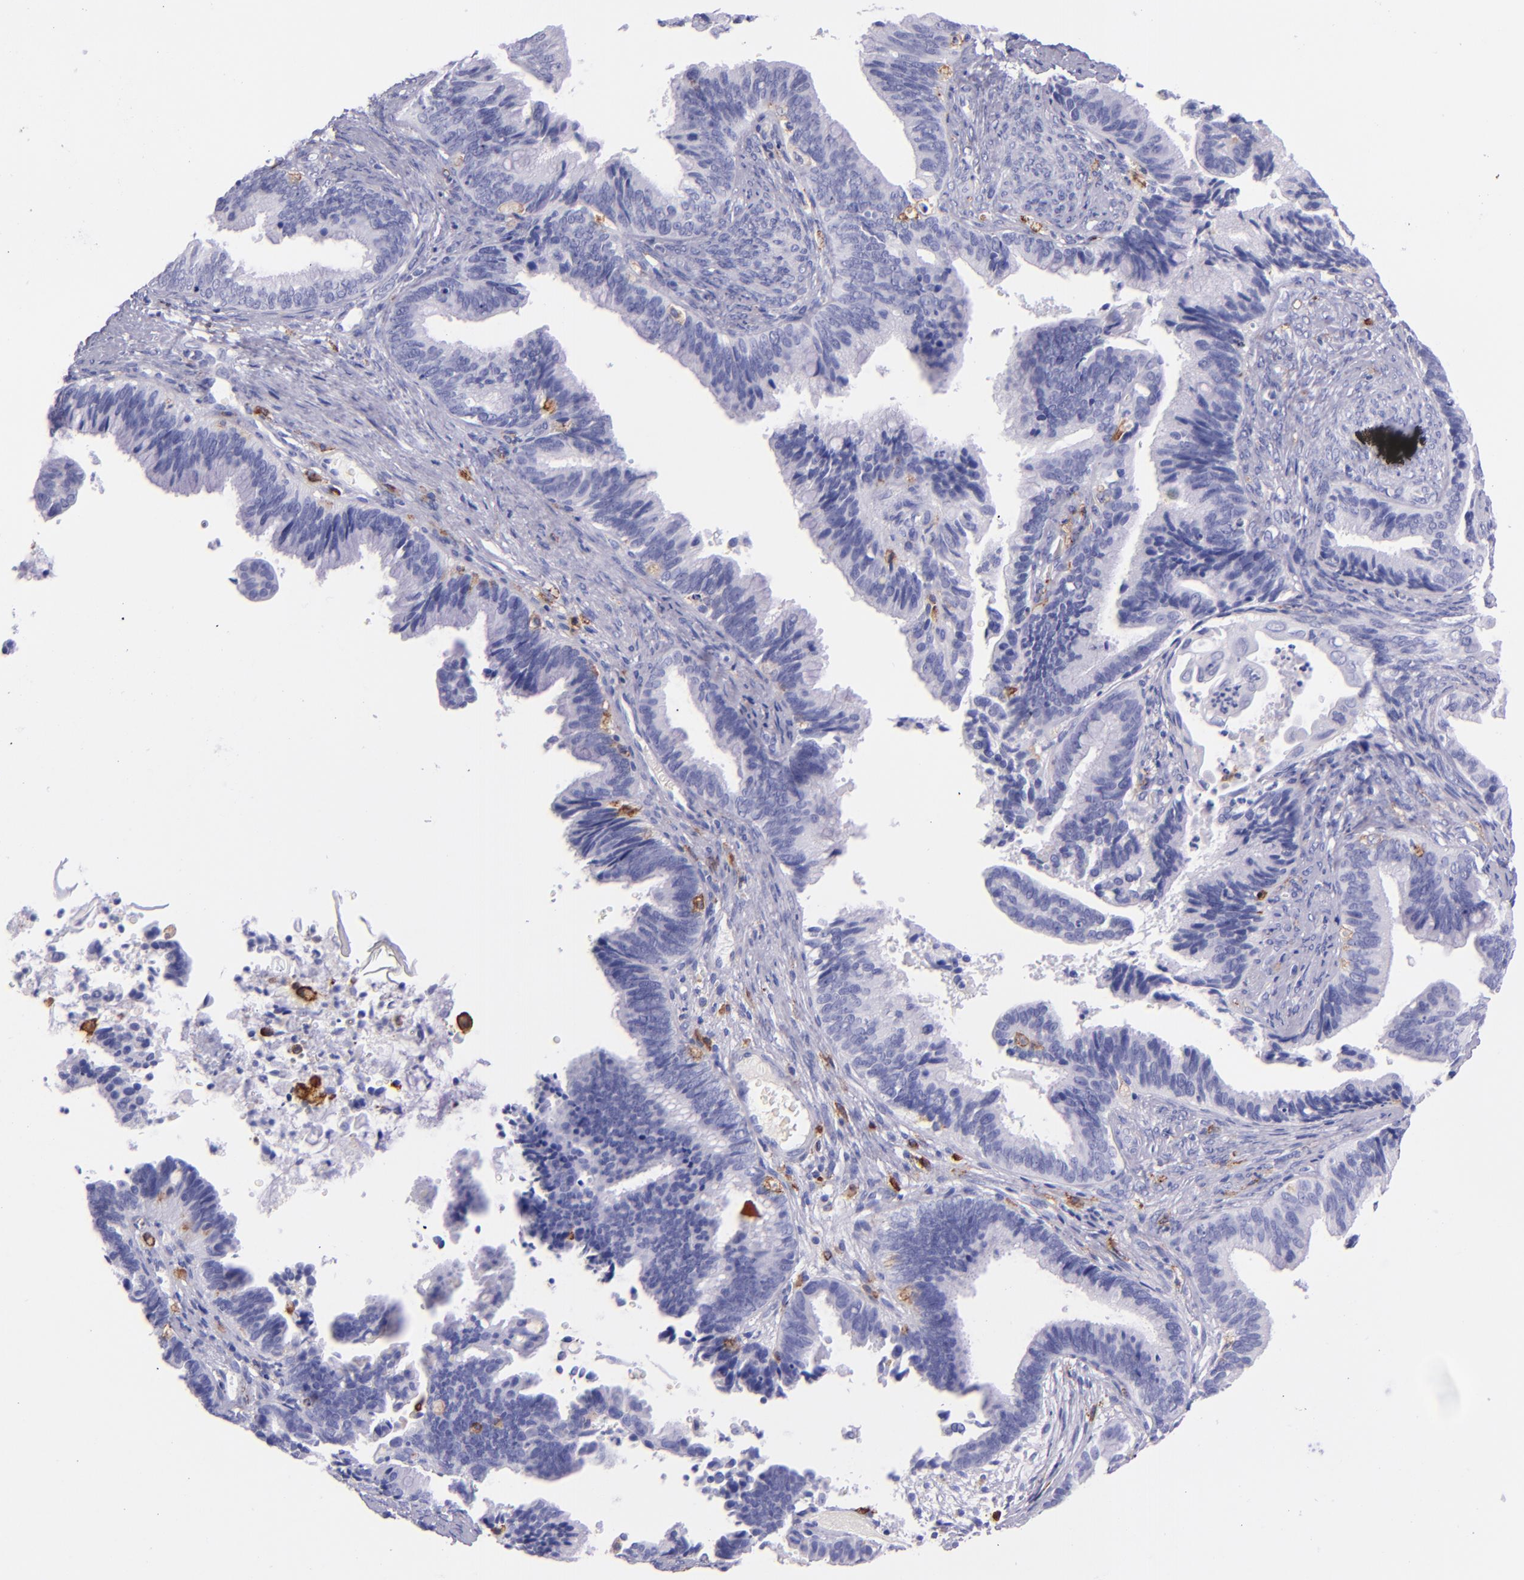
{"staining": {"intensity": "negative", "quantity": "none", "location": "none"}, "tissue": "cervical cancer", "cell_type": "Tumor cells", "image_type": "cancer", "snomed": [{"axis": "morphology", "description": "Adenocarcinoma, NOS"}, {"axis": "topography", "description": "Cervix"}], "caption": "High magnification brightfield microscopy of adenocarcinoma (cervical) stained with DAB (3,3'-diaminobenzidine) (brown) and counterstained with hematoxylin (blue): tumor cells show no significant expression.", "gene": "CD163", "patient": {"sex": "female", "age": 47}}